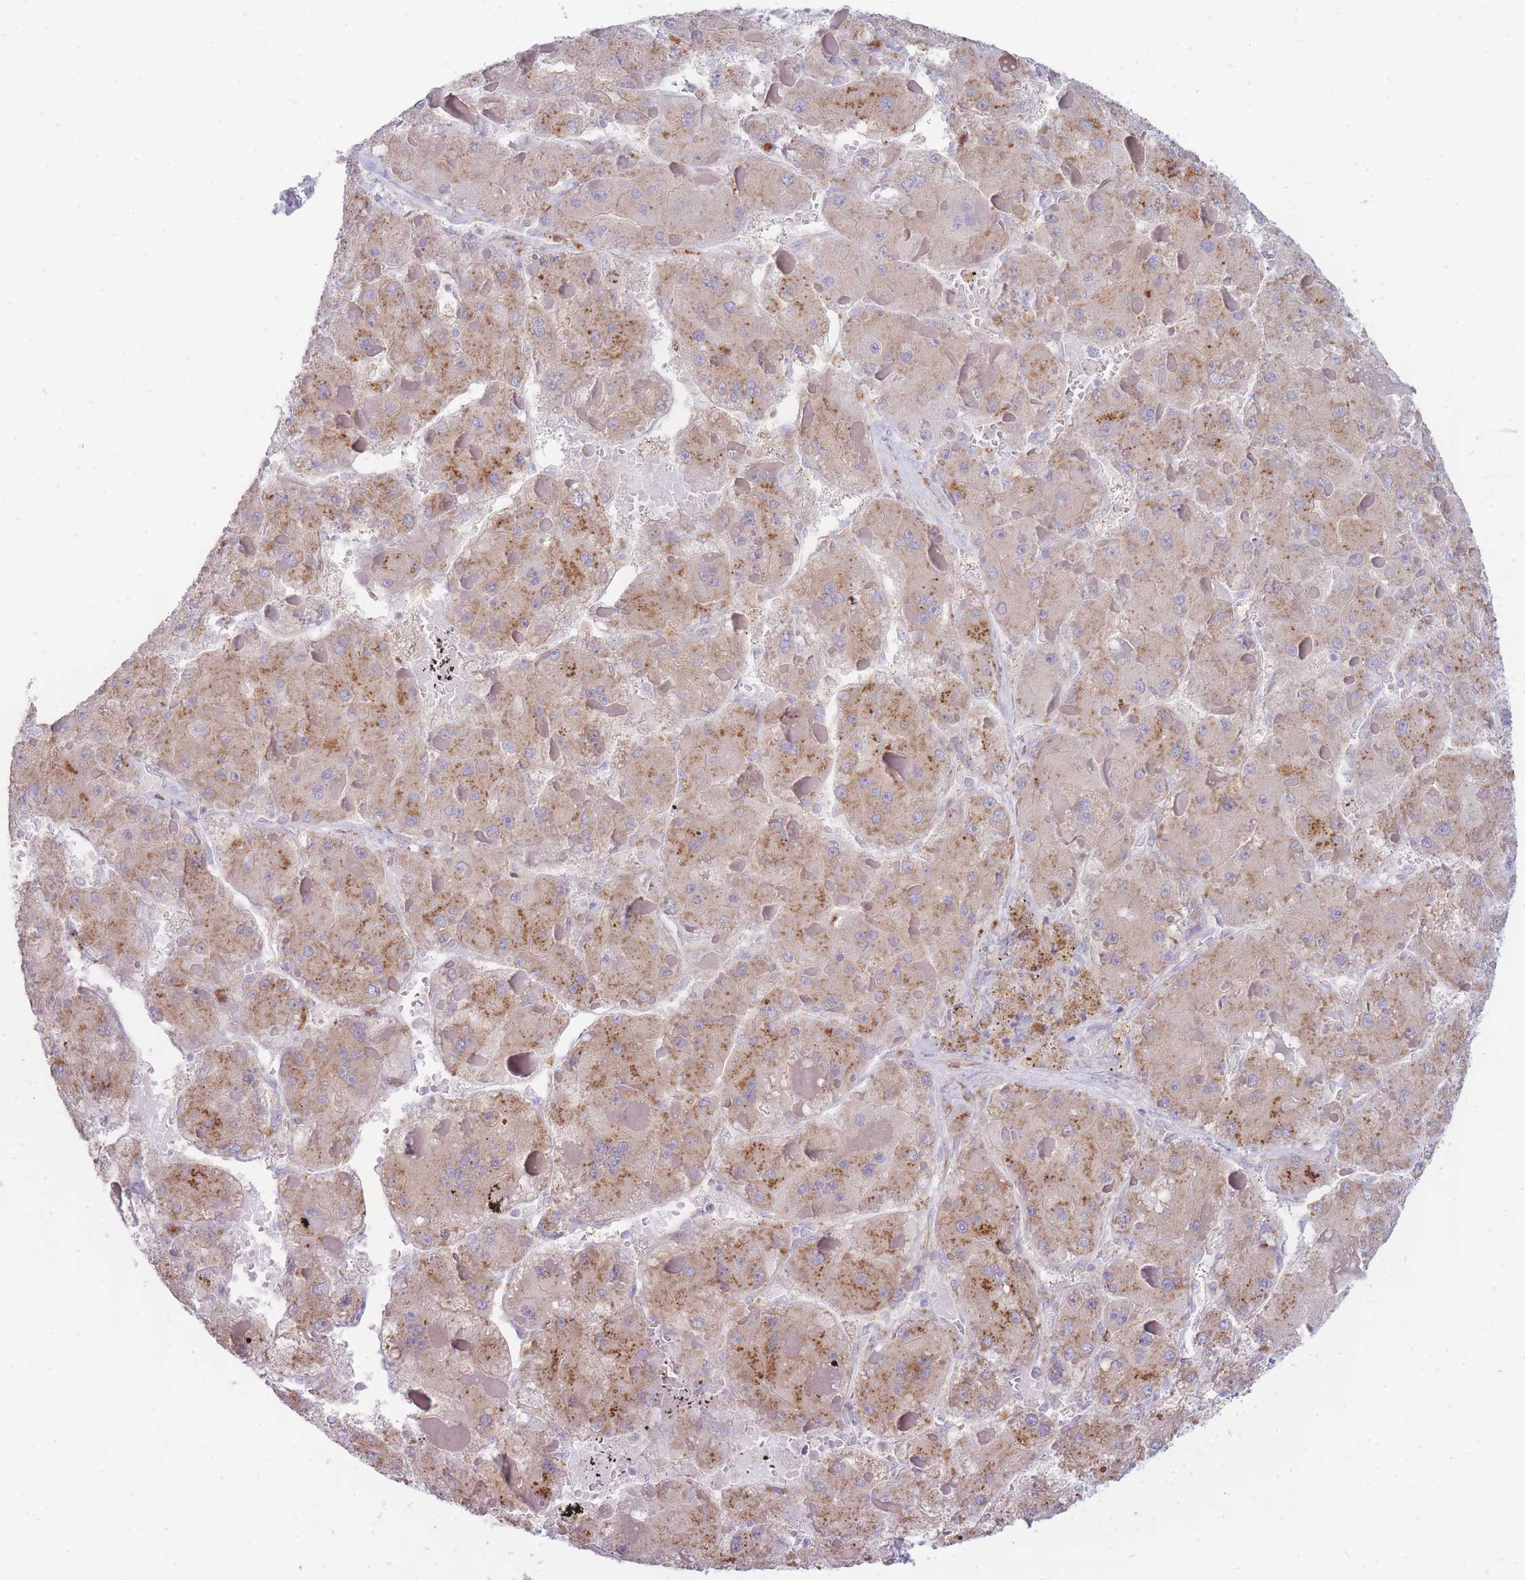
{"staining": {"intensity": "weak", "quantity": ">75%", "location": "cytoplasmic/membranous"}, "tissue": "liver cancer", "cell_type": "Tumor cells", "image_type": "cancer", "snomed": [{"axis": "morphology", "description": "Carcinoma, Hepatocellular, NOS"}, {"axis": "topography", "description": "Liver"}], "caption": "A low amount of weak cytoplasmic/membranous positivity is identified in approximately >75% of tumor cells in liver cancer (hepatocellular carcinoma) tissue.", "gene": "OR5L2", "patient": {"sex": "female", "age": 73}}